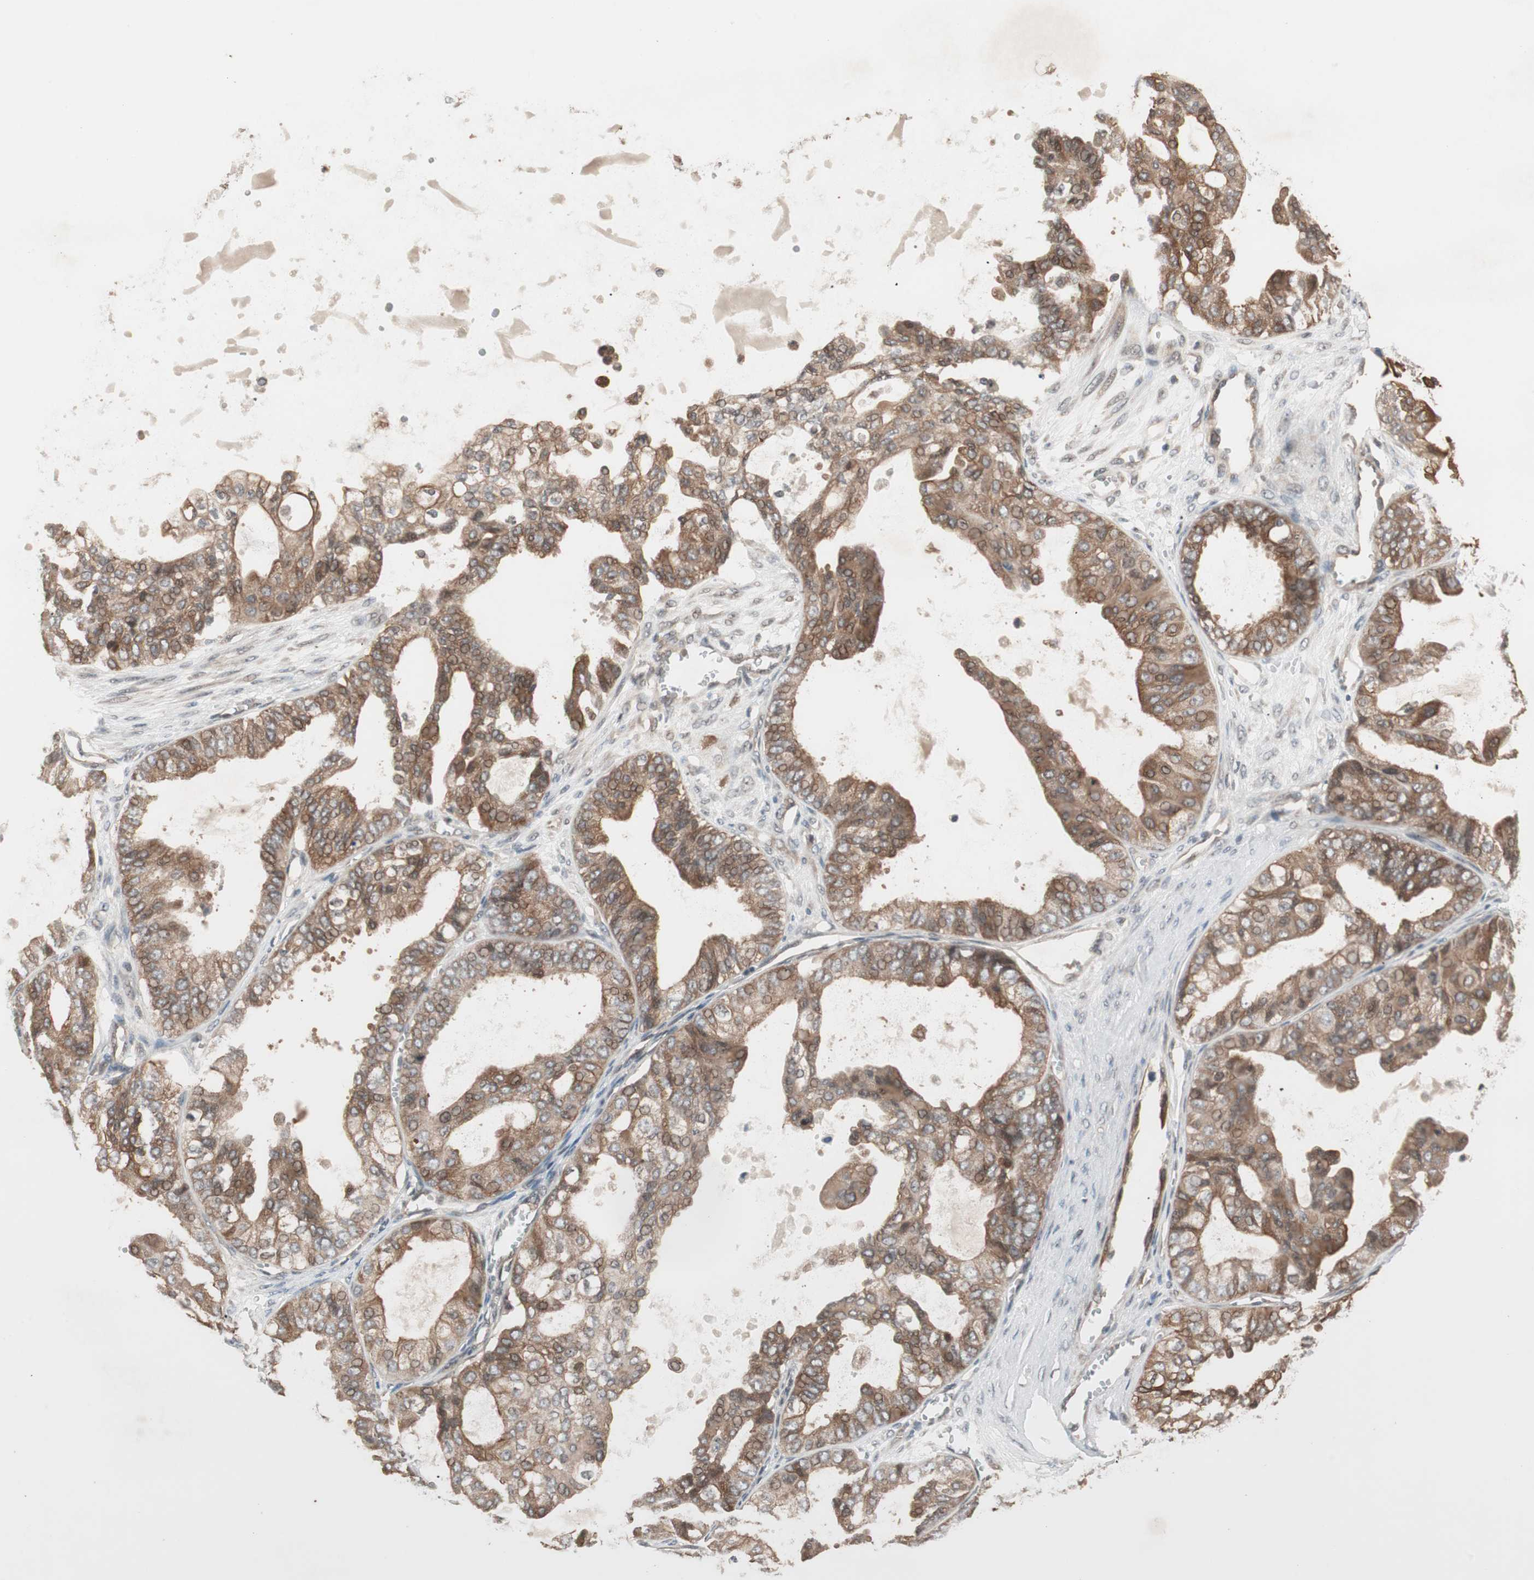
{"staining": {"intensity": "moderate", "quantity": ">75%", "location": "cytoplasmic/membranous"}, "tissue": "ovarian cancer", "cell_type": "Tumor cells", "image_type": "cancer", "snomed": [{"axis": "morphology", "description": "Carcinoma, NOS"}, {"axis": "morphology", "description": "Carcinoma, endometroid"}, {"axis": "topography", "description": "Ovary"}], "caption": "A medium amount of moderate cytoplasmic/membranous positivity is appreciated in approximately >75% of tumor cells in ovarian cancer tissue.", "gene": "FBXO5", "patient": {"sex": "female", "age": 50}}